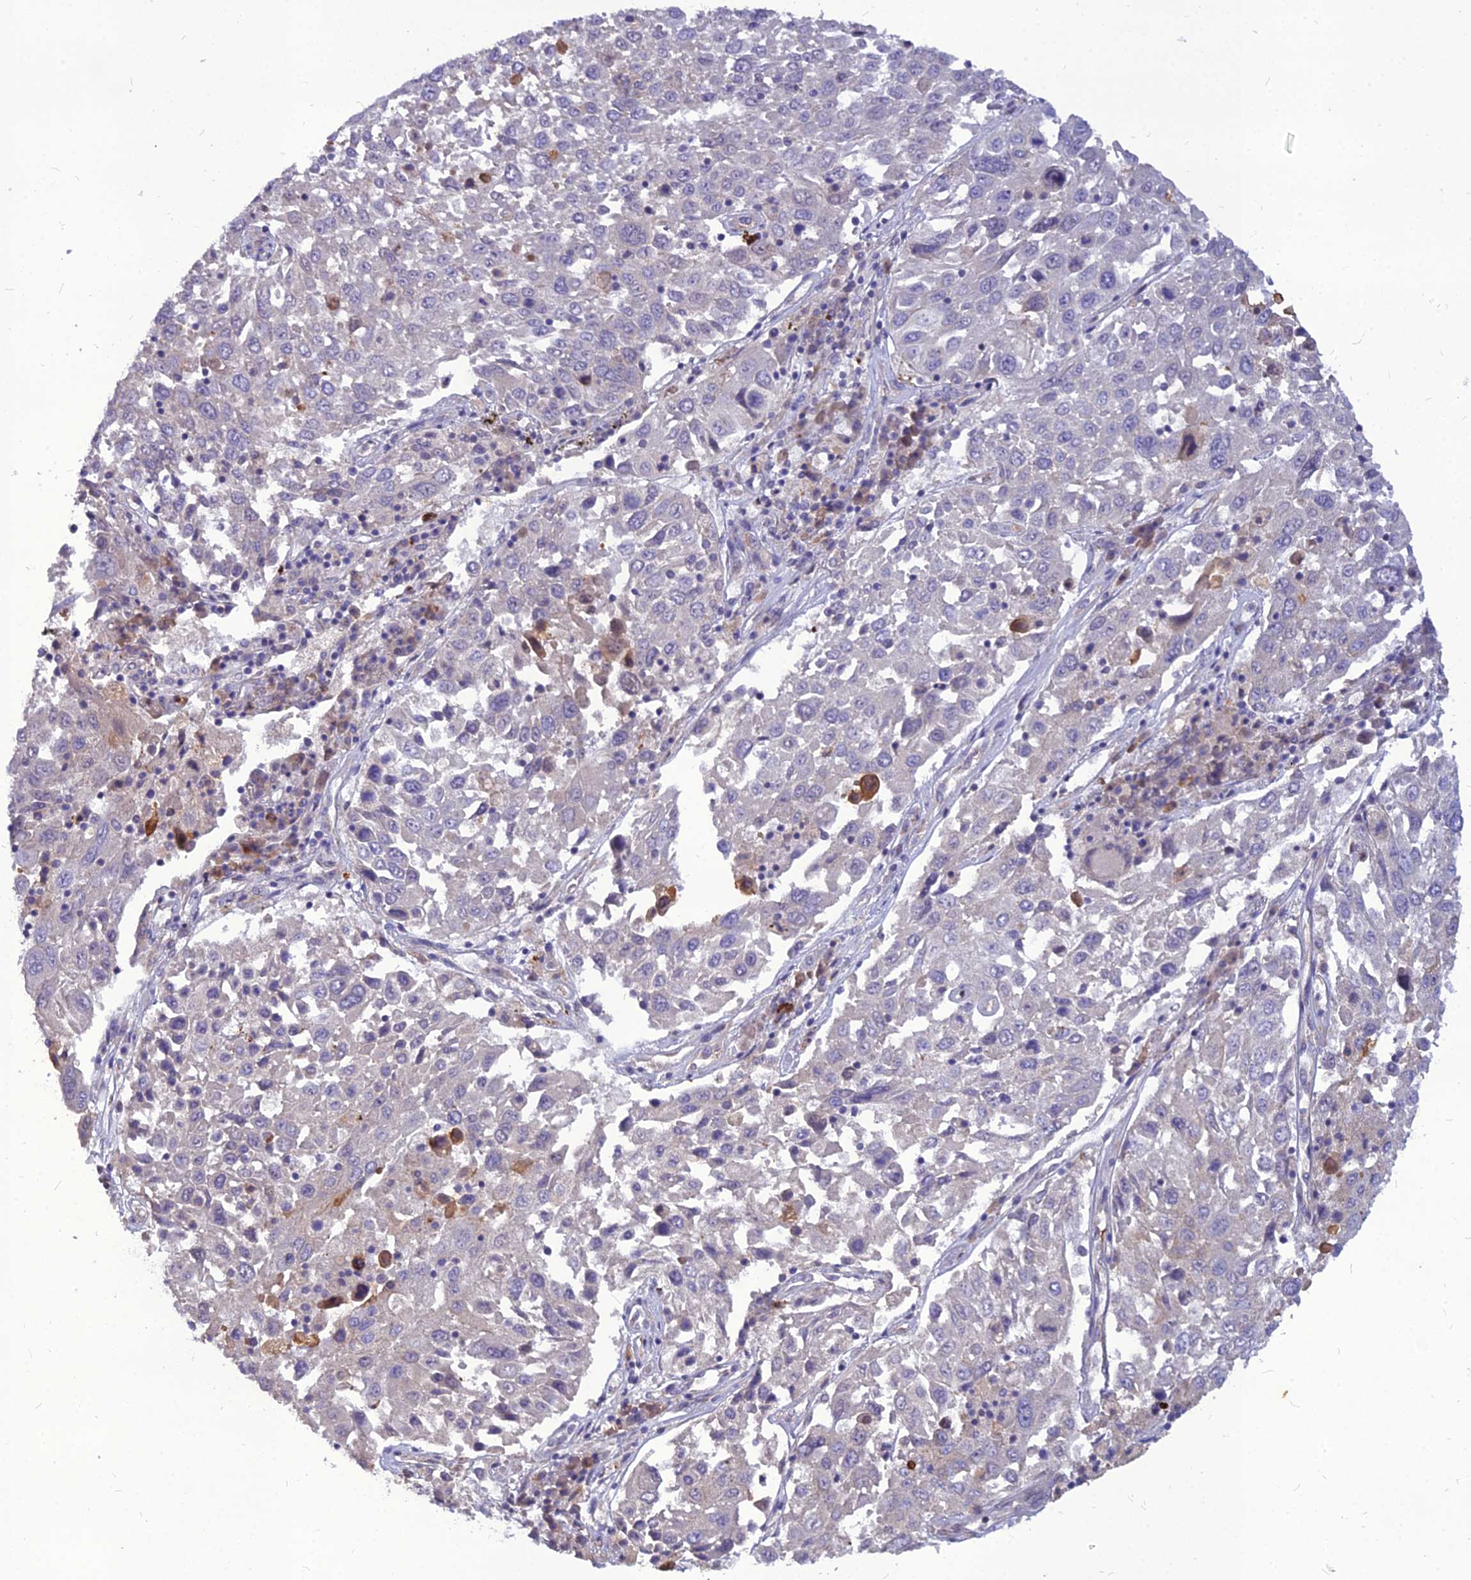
{"staining": {"intensity": "negative", "quantity": "none", "location": "none"}, "tissue": "lung cancer", "cell_type": "Tumor cells", "image_type": "cancer", "snomed": [{"axis": "morphology", "description": "Squamous cell carcinoma, NOS"}, {"axis": "topography", "description": "Lung"}], "caption": "Squamous cell carcinoma (lung) was stained to show a protein in brown. There is no significant expression in tumor cells. (DAB (3,3'-diaminobenzidine) immunohistochemistry (IHC) visualized using brightfield microscopy, high magnification).", "gene": "PCED1B", "patient": {"sex": "male", "age": 65}}